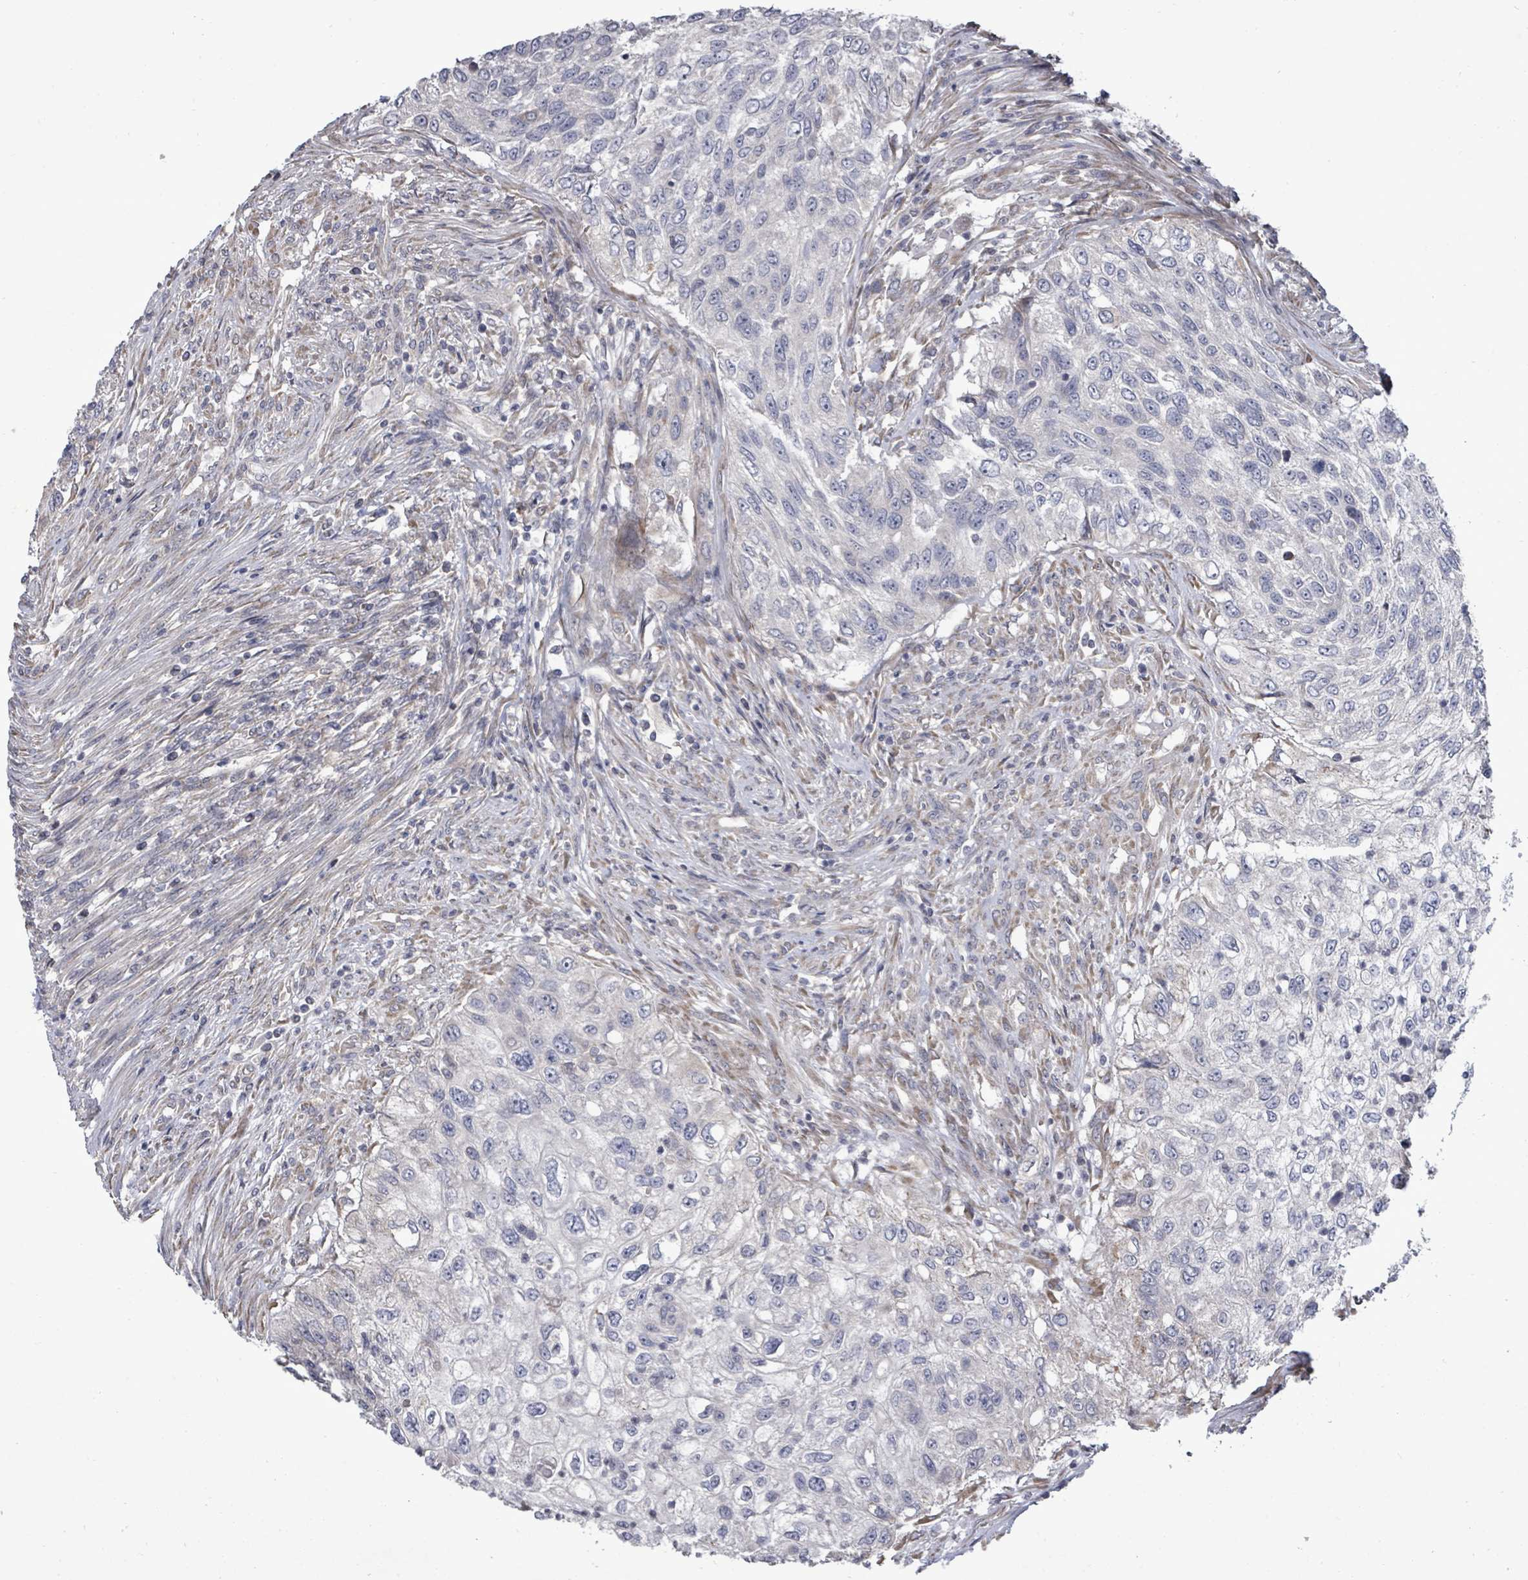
{"staining": {"intensity": "negative", "quantity": "none", "location": "none"}, "tissue": "urothelial cancer", "cell_type": "Tumor cells", "image_type": "cancer", "snomed": [{"axis": "morphology", "description": "Urothelial carcinoma, High grade"}, {"axis": "topography", "description": "Urinary bladder"}], "caption": "Urothelial cancer stained for a protein using IHC demonstrates no positivity tumor cells.", "gene": "POMGNT2", "patient": {"sex": "female", "age": 60}}